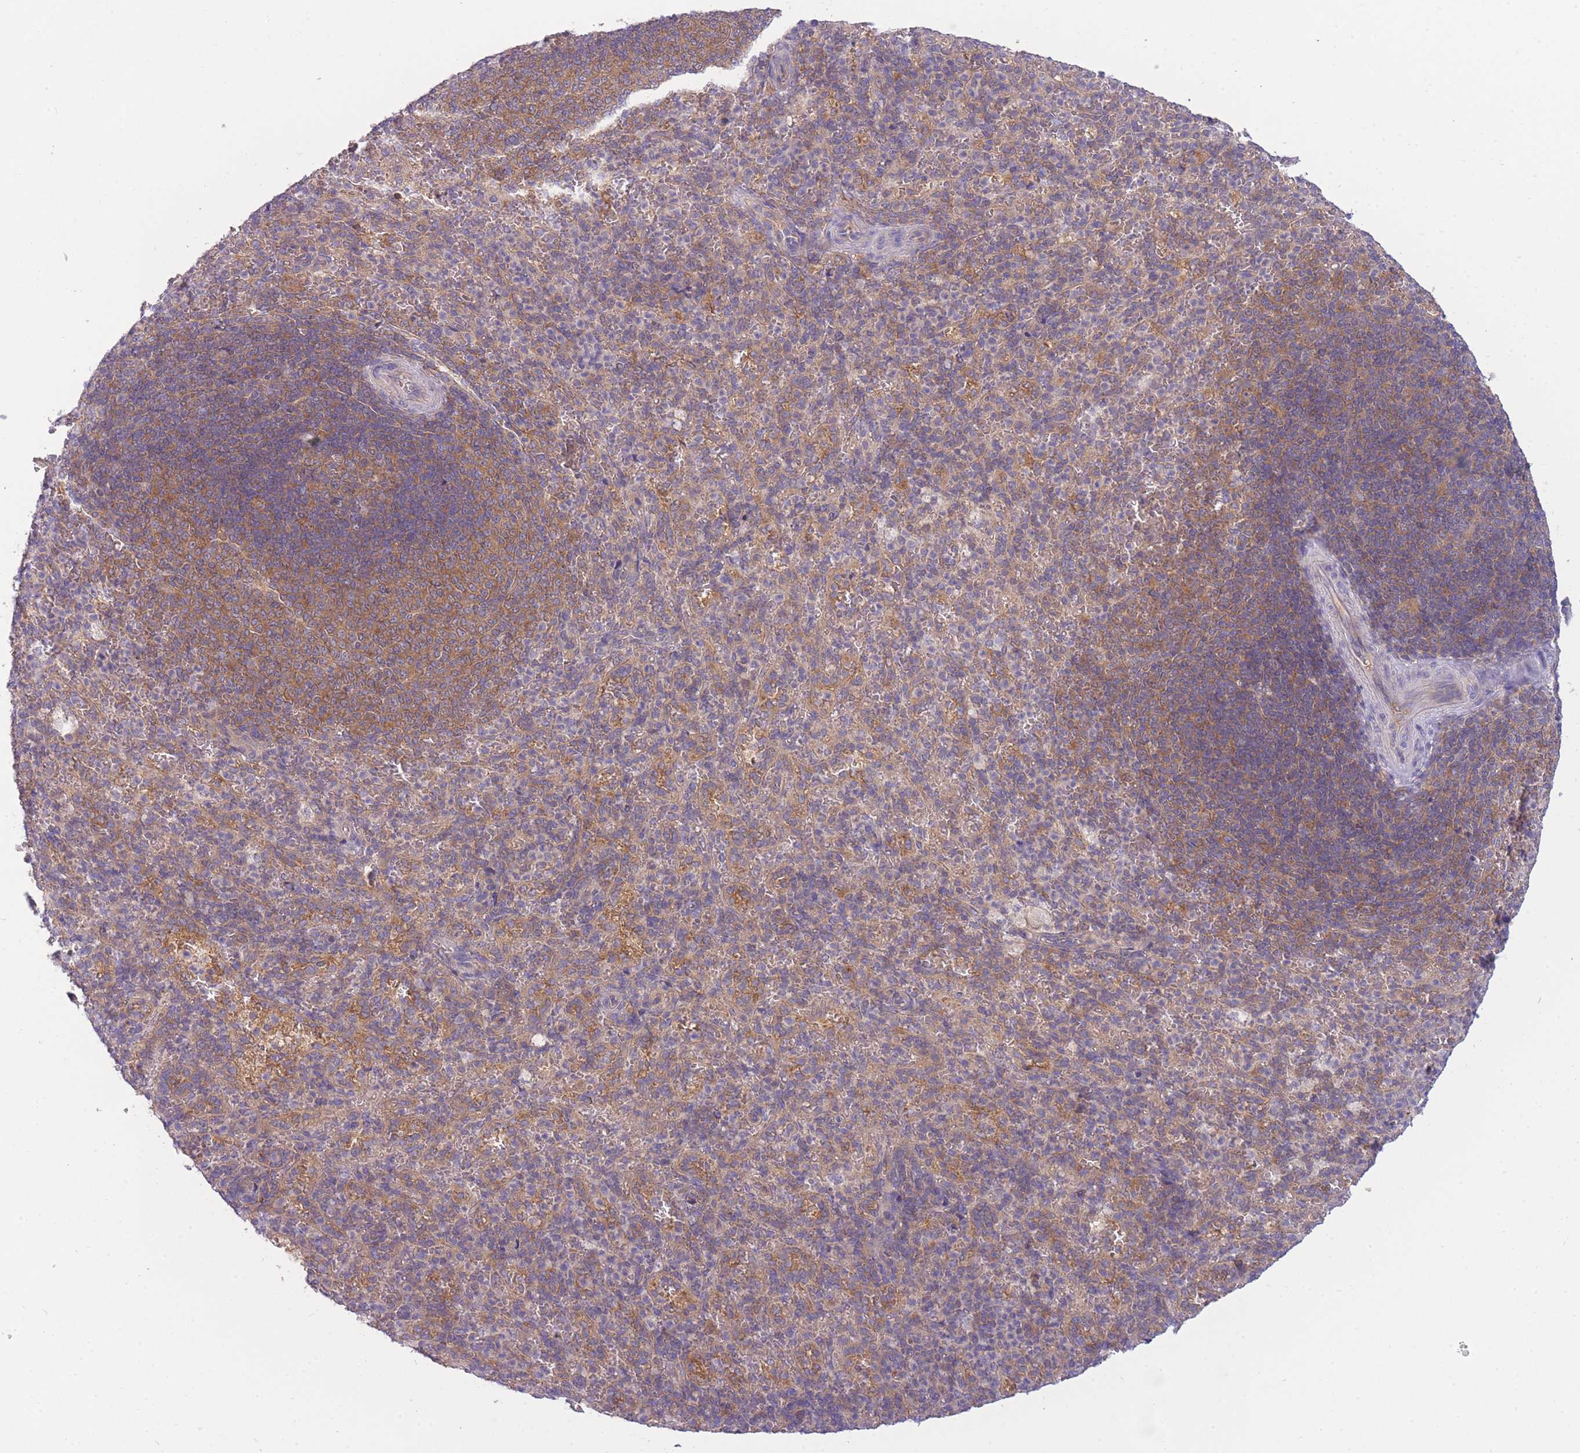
{"staining": {"intensity": "weak", "quantity": "<25%", "location": "cytoplasmic/membranous"}, "tissue": "spleen", "cell_type": "Cells in red pulp", "image_type": "normal", "snomed": [{"axis": "morphology", "description": "Normal tissue, NOS"}, {"axis": "topography", "description": "Spleen"}], "caption": "The histopathology image reveals no significant expression in cells in red pulp of spleen.", "gene": "PFDN6", "patient": {"sex": "female", "age": 21}}